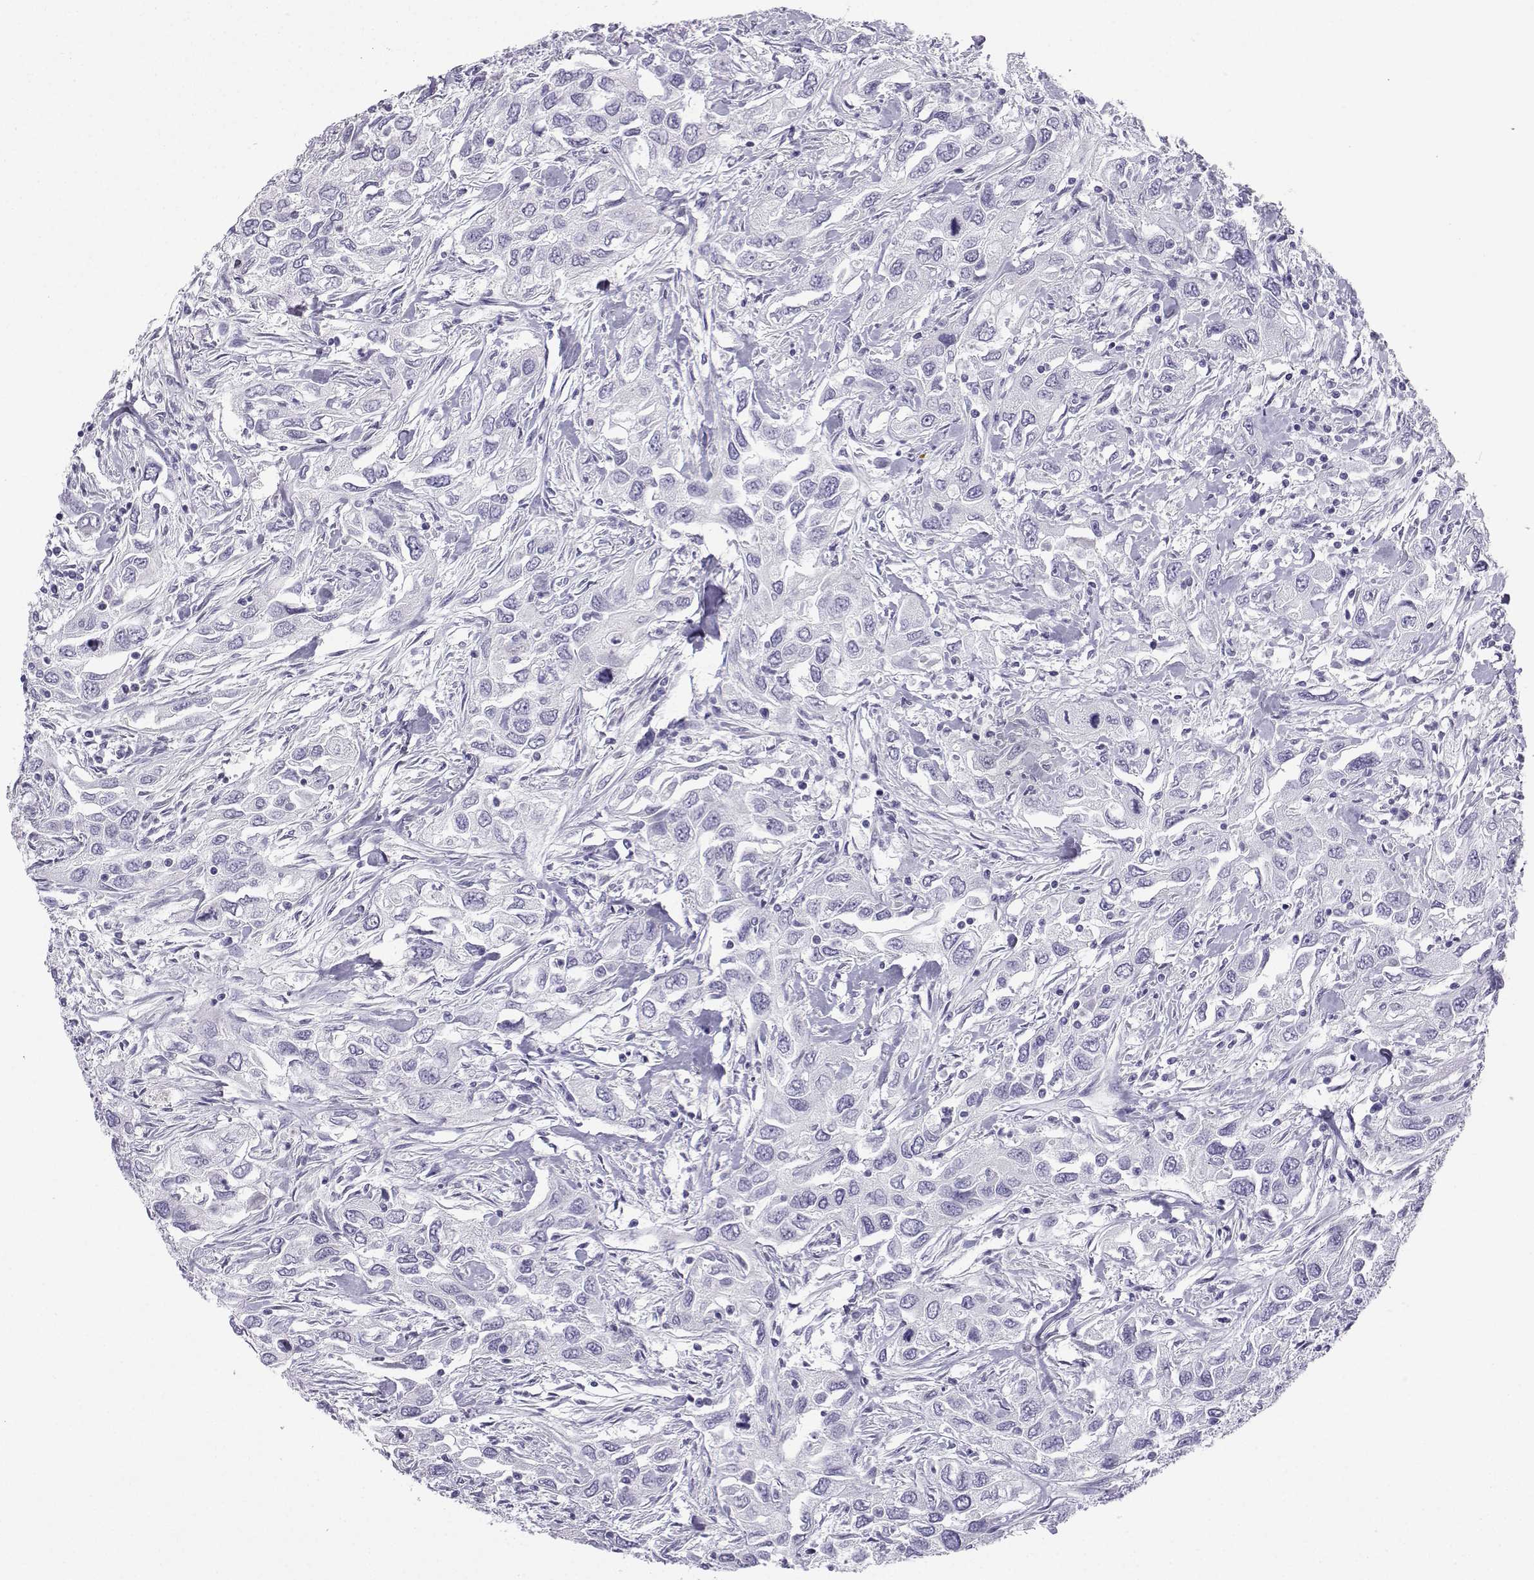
{"staining": {"intensity": "negative", "quantity": "none", "location": "none"}, "tissue": "urothelial cancer", "cell_type": "Tumor cells", "image_type": "cancer", "snomed": [{"axis": "morphology", "description": "Urothelial carcinoma, High grade"}, {"axis": "topography", "description": "Urinary bladder"}], "caption": "The IHC image has no significant positivity in tumor cells of urothelial cancer tissue.", "gene": "NEFL", "patient": {"sex": "male", "age": 76}}